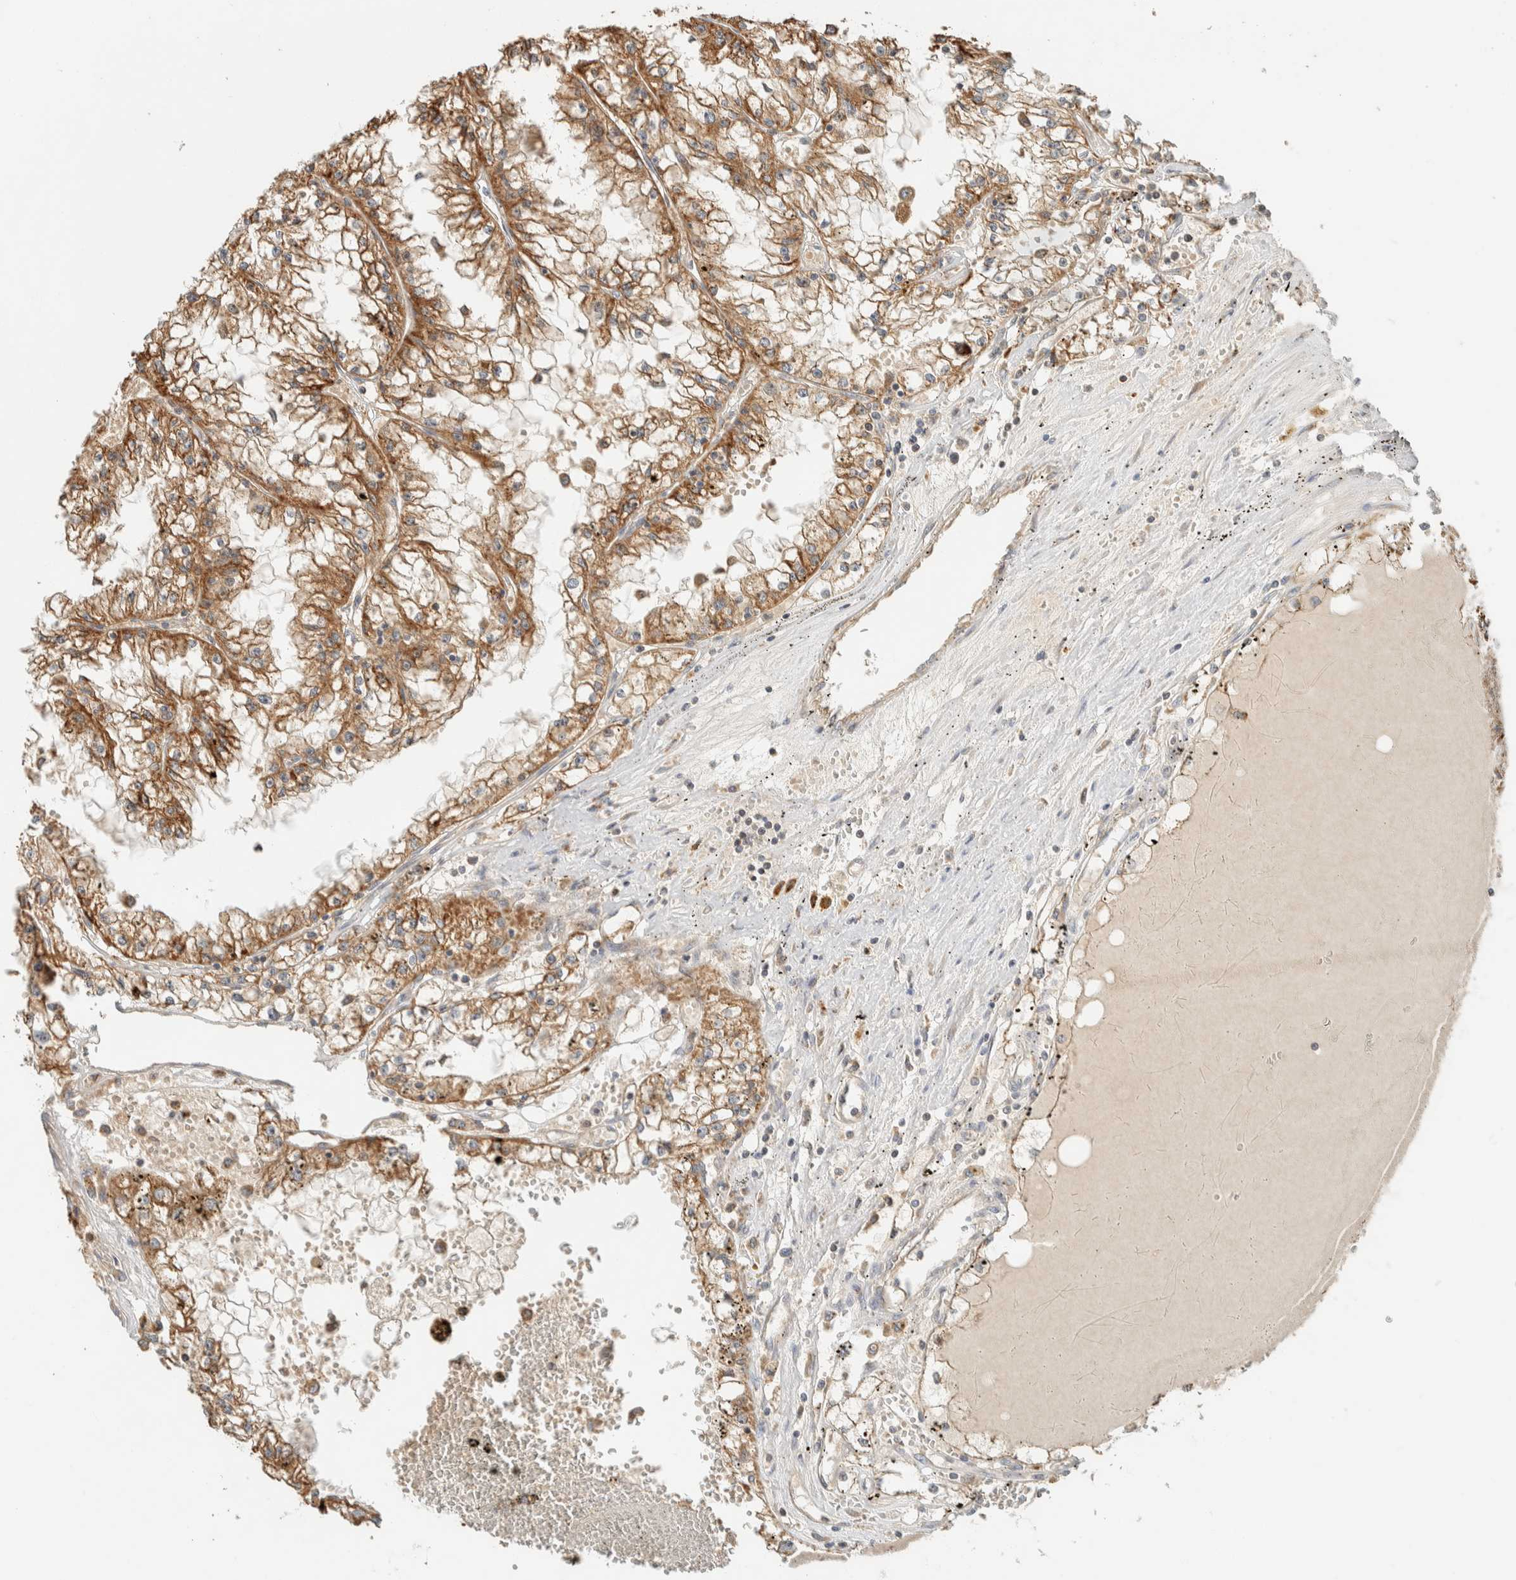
{"staining": {"intensity": "moderate", "quantity": ">75%", "location": "cytoplasmic/membranous"}, "tissue": "renal cancer", "cell_type": "Tumor cells", "image_type": "cancer", "snomed": [{"axis": "morphology", "description": "Adenocarcinoma, NOS"}, {"axis": "topography", "description": "Kidney"}], "caption": "This is a photomicrograph of IHC staining of adenocarcinoma (renal), which shows moderate expression in the cytoplasmic/membranous of tumor cells.", "gene": "RAB11FIP1", "patient": {"sex": "male", "age": 56}}